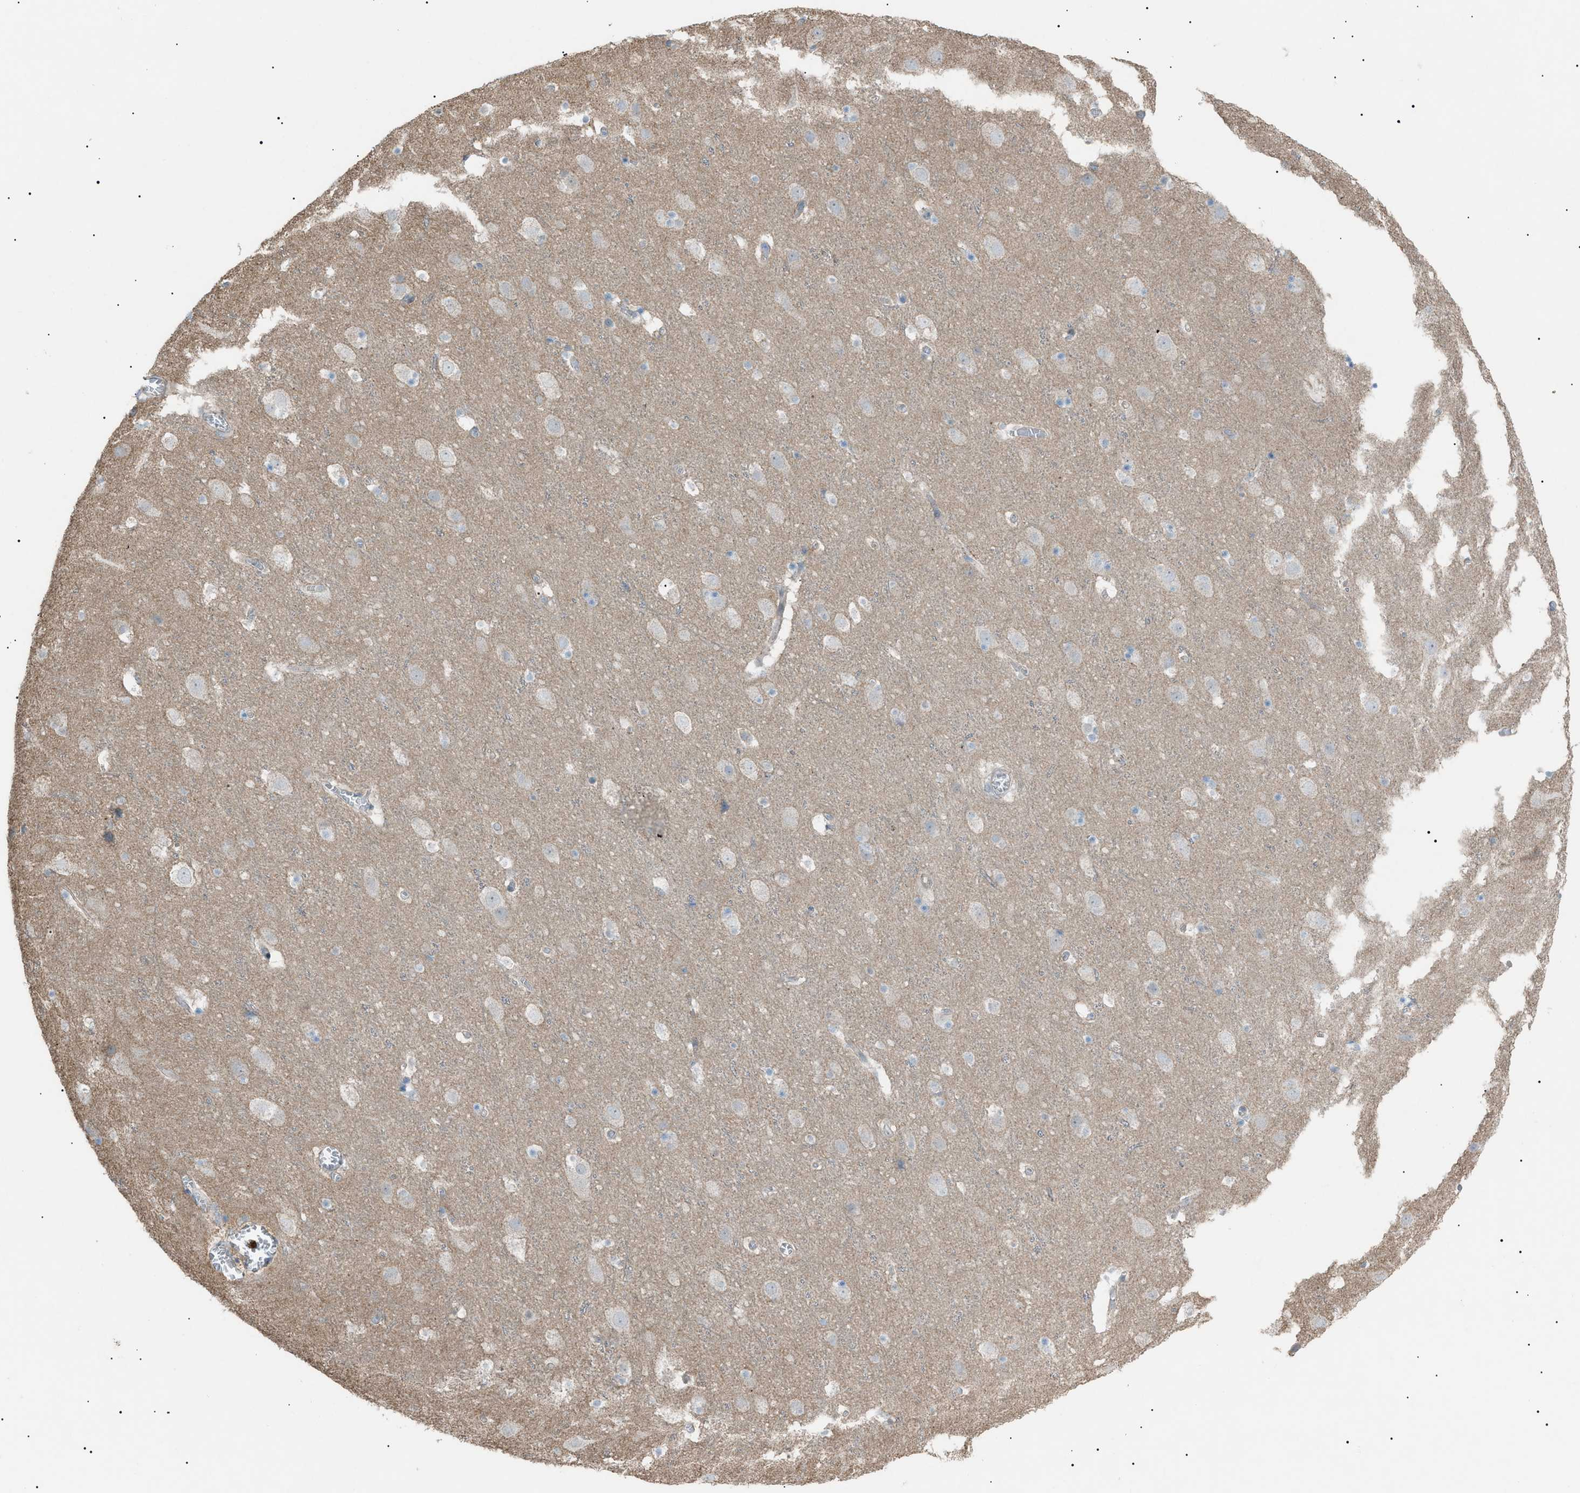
{"staining": {"intensity": "negative", "quantity": "none", "location": "none"}, "tissue": "cerebral cortex", "cell_type": "Endothelial cells", "image_type": "normal", "snomed": [{"axis": "morphology", "description": "Normal tissue, NOS"}, {"axis": "topography", "description": "Cerebral cortex"}], "caption": "There is no significant staining in endothelial cells of cerebral cortex. Nuclei are stained in blue.", "gene": "ZNF516", "patient": {"sex": "male", "age": 45}}